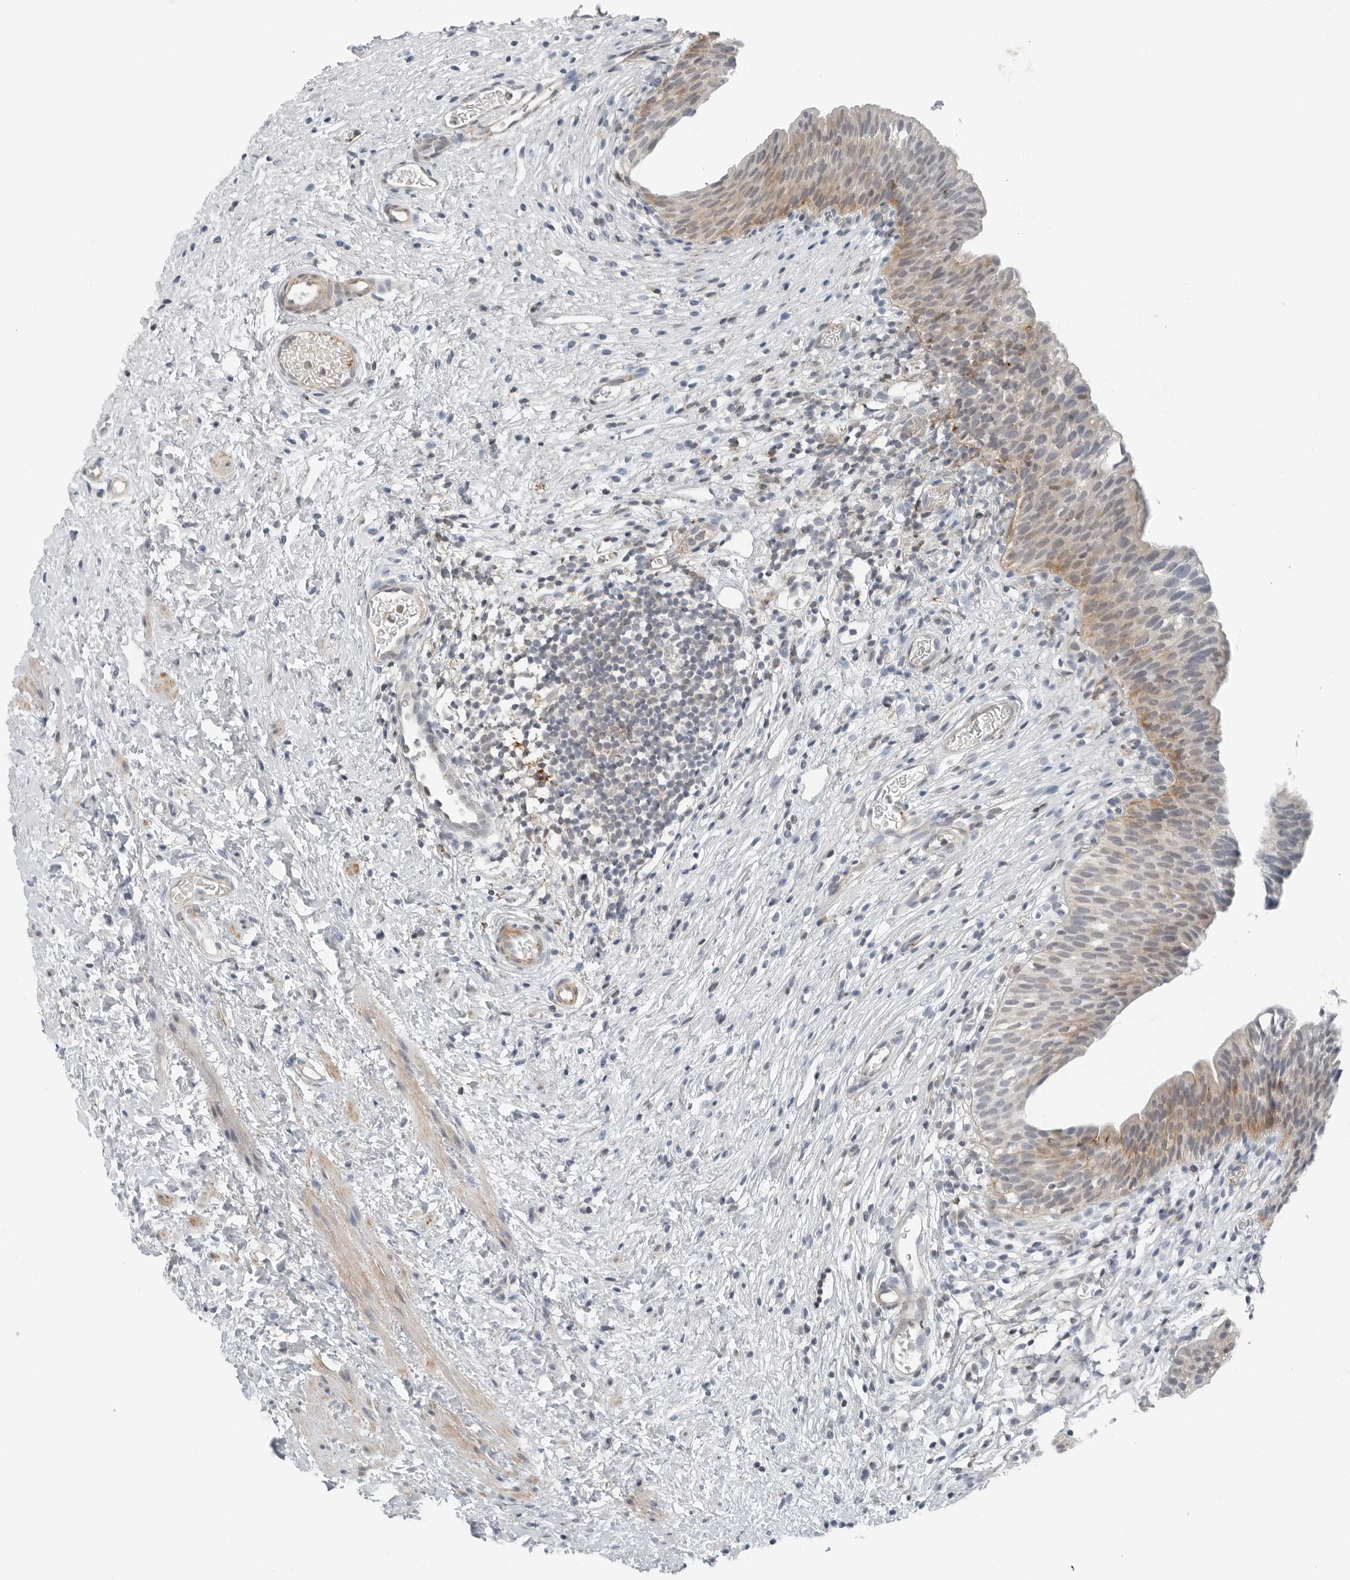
{"staining": {"intensity": "moderate", "quantity": "25%-75%", "location": "cytoplasmic/membranous"}, "tissue": "urinary bladder", "cell_type": "Urothelial cells", "image_type": "normal", "snomed": [{"axis": "morphology", "description": "Normal tissue, NOS"}, {"axis": "topography", "description": "Urinary bladder"}], "caption": "Normal urinary bladder reveals moderate cytoplasmic/membranous staining in about 25%-75% of urothelial cells.", "gene": "LEFTY2", "patient": {"sex": "male", "age": 1}}